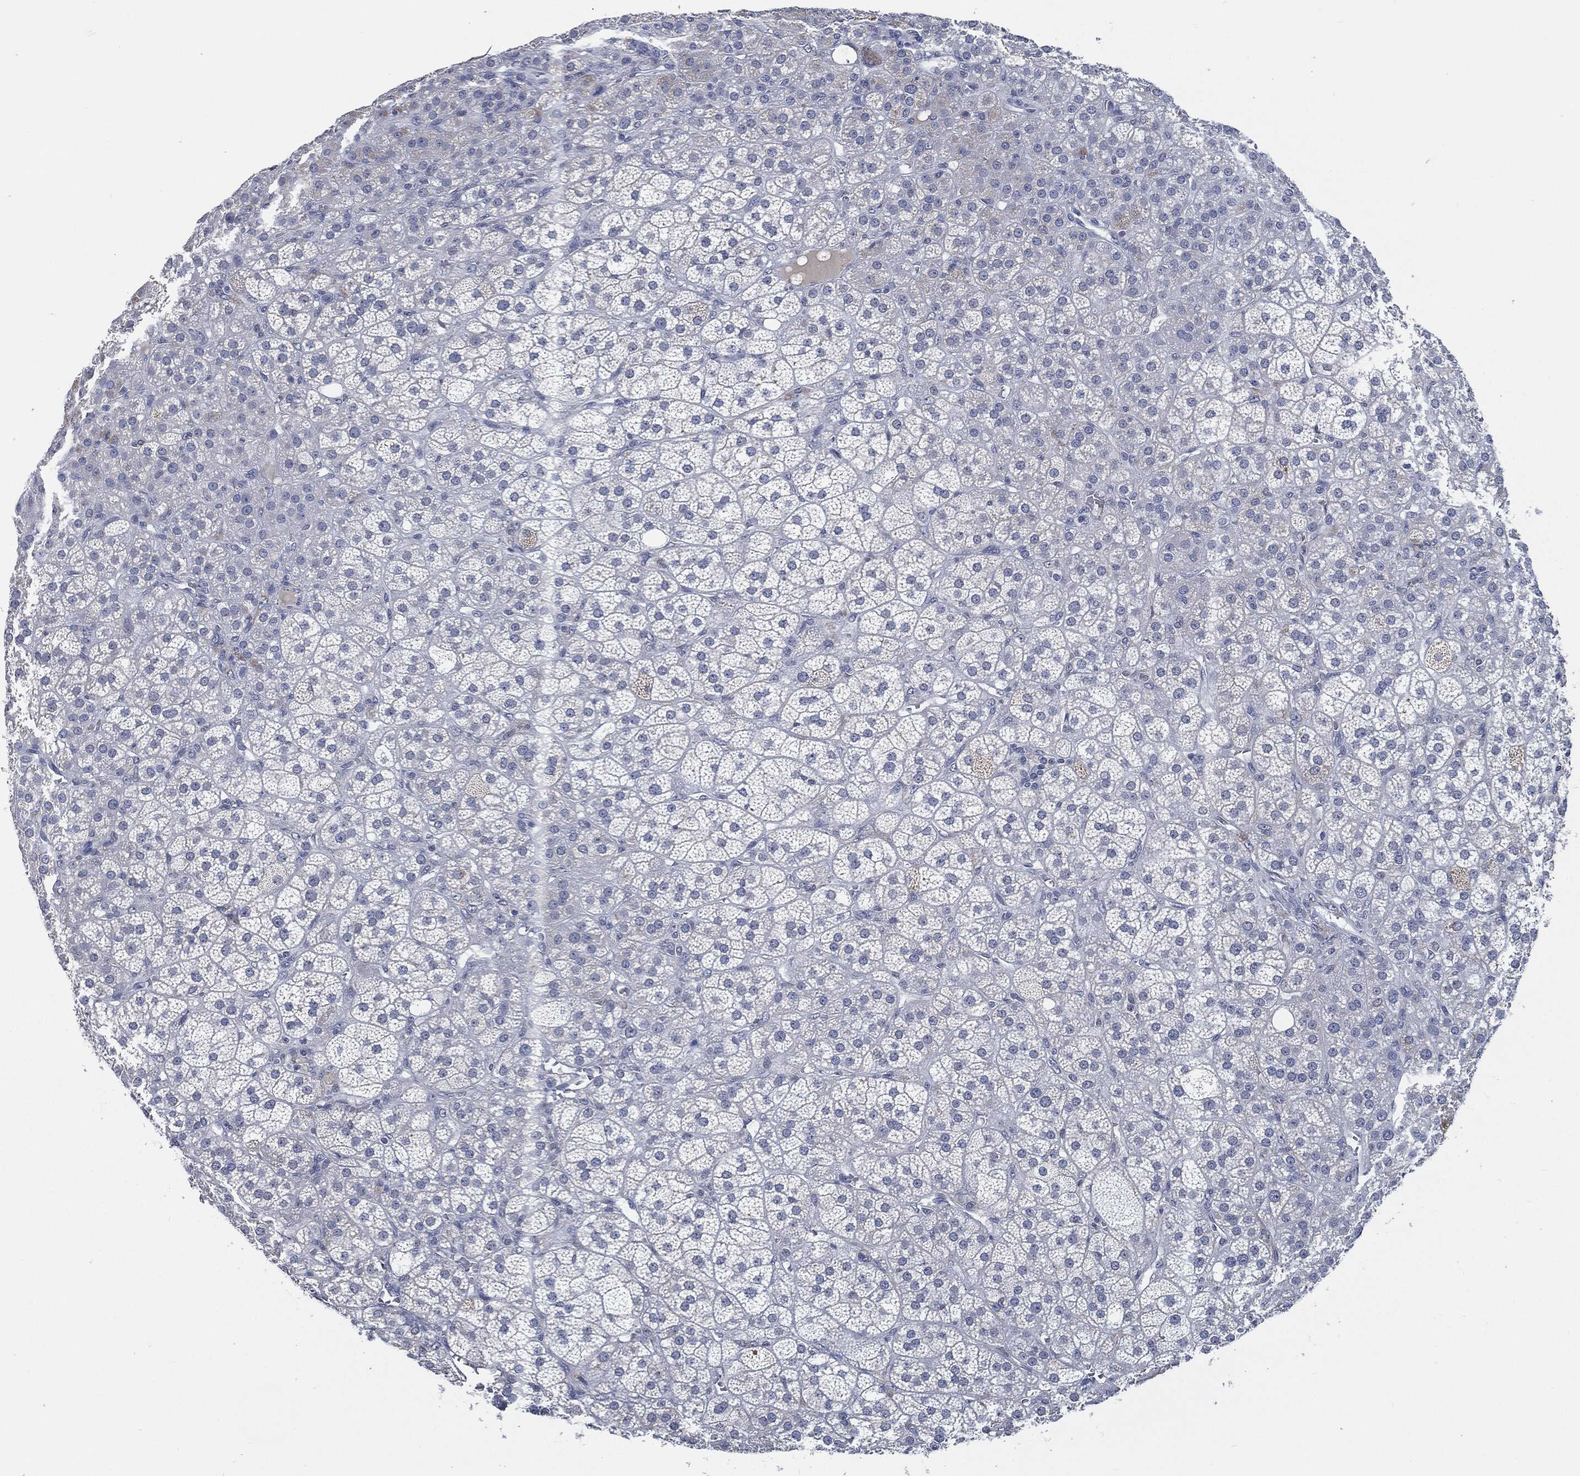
{"staining": {"intensity": "negative", "quantity": "none", "location": "none"}, "tissue": "adrenal gland", "cell_type": "Glandular cells", "image_type": "normal", "snomed": [{"axis": "morphology", "description": "Normal tissue, NOS"}, {"axis": "topography", "description": "Adrenal gland"}], "caption": "Immunohistochemical staining of unremarkable human adrenal gland displays no significant staining in glandular cells. (DAB (3,3'-diaminobenzidine) IHC, high magnification).", "gene": "IL2RG", "patient": {"sex": "female", "age": 60}}